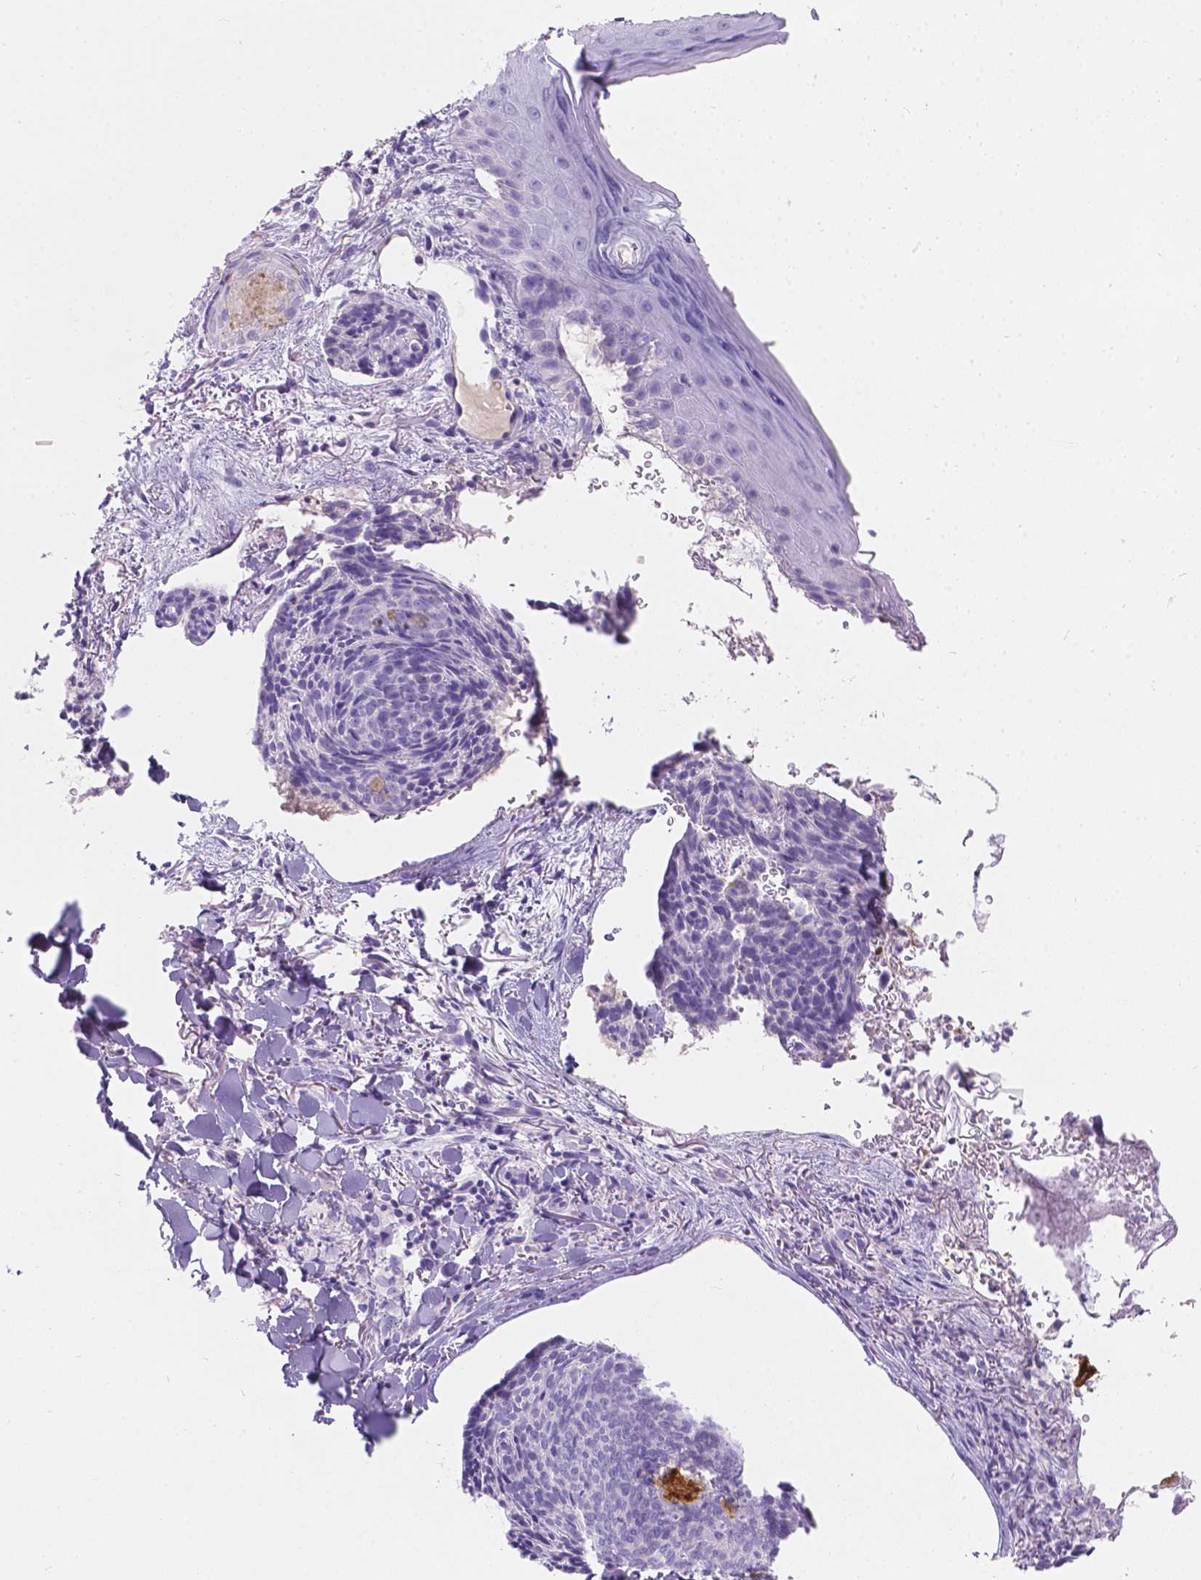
{"staining": {"intensity": "negative", "quantity": "none", "location": "none"}, "tissue": "skin cancer", "cell_type": "Tumor cells", "image_type": "cancer", "snomed": [{"axis": "morphology", "description": "Basal cell carcinoma"}, {"axis": "topography", "description": "Skin"}], "caption": "This is a photomicrograph of immunohistochemistry (IHC) staining of basal cell carcinoma (skin), which shows no staining in tumor cells. (DAB (3,3'-diaminobenzidine) immunohistochemistry visualized using brightfield microscopy, high magnification).", "gene": "GAL3ST2", "patient": {"sex": "female", "age": 82}}